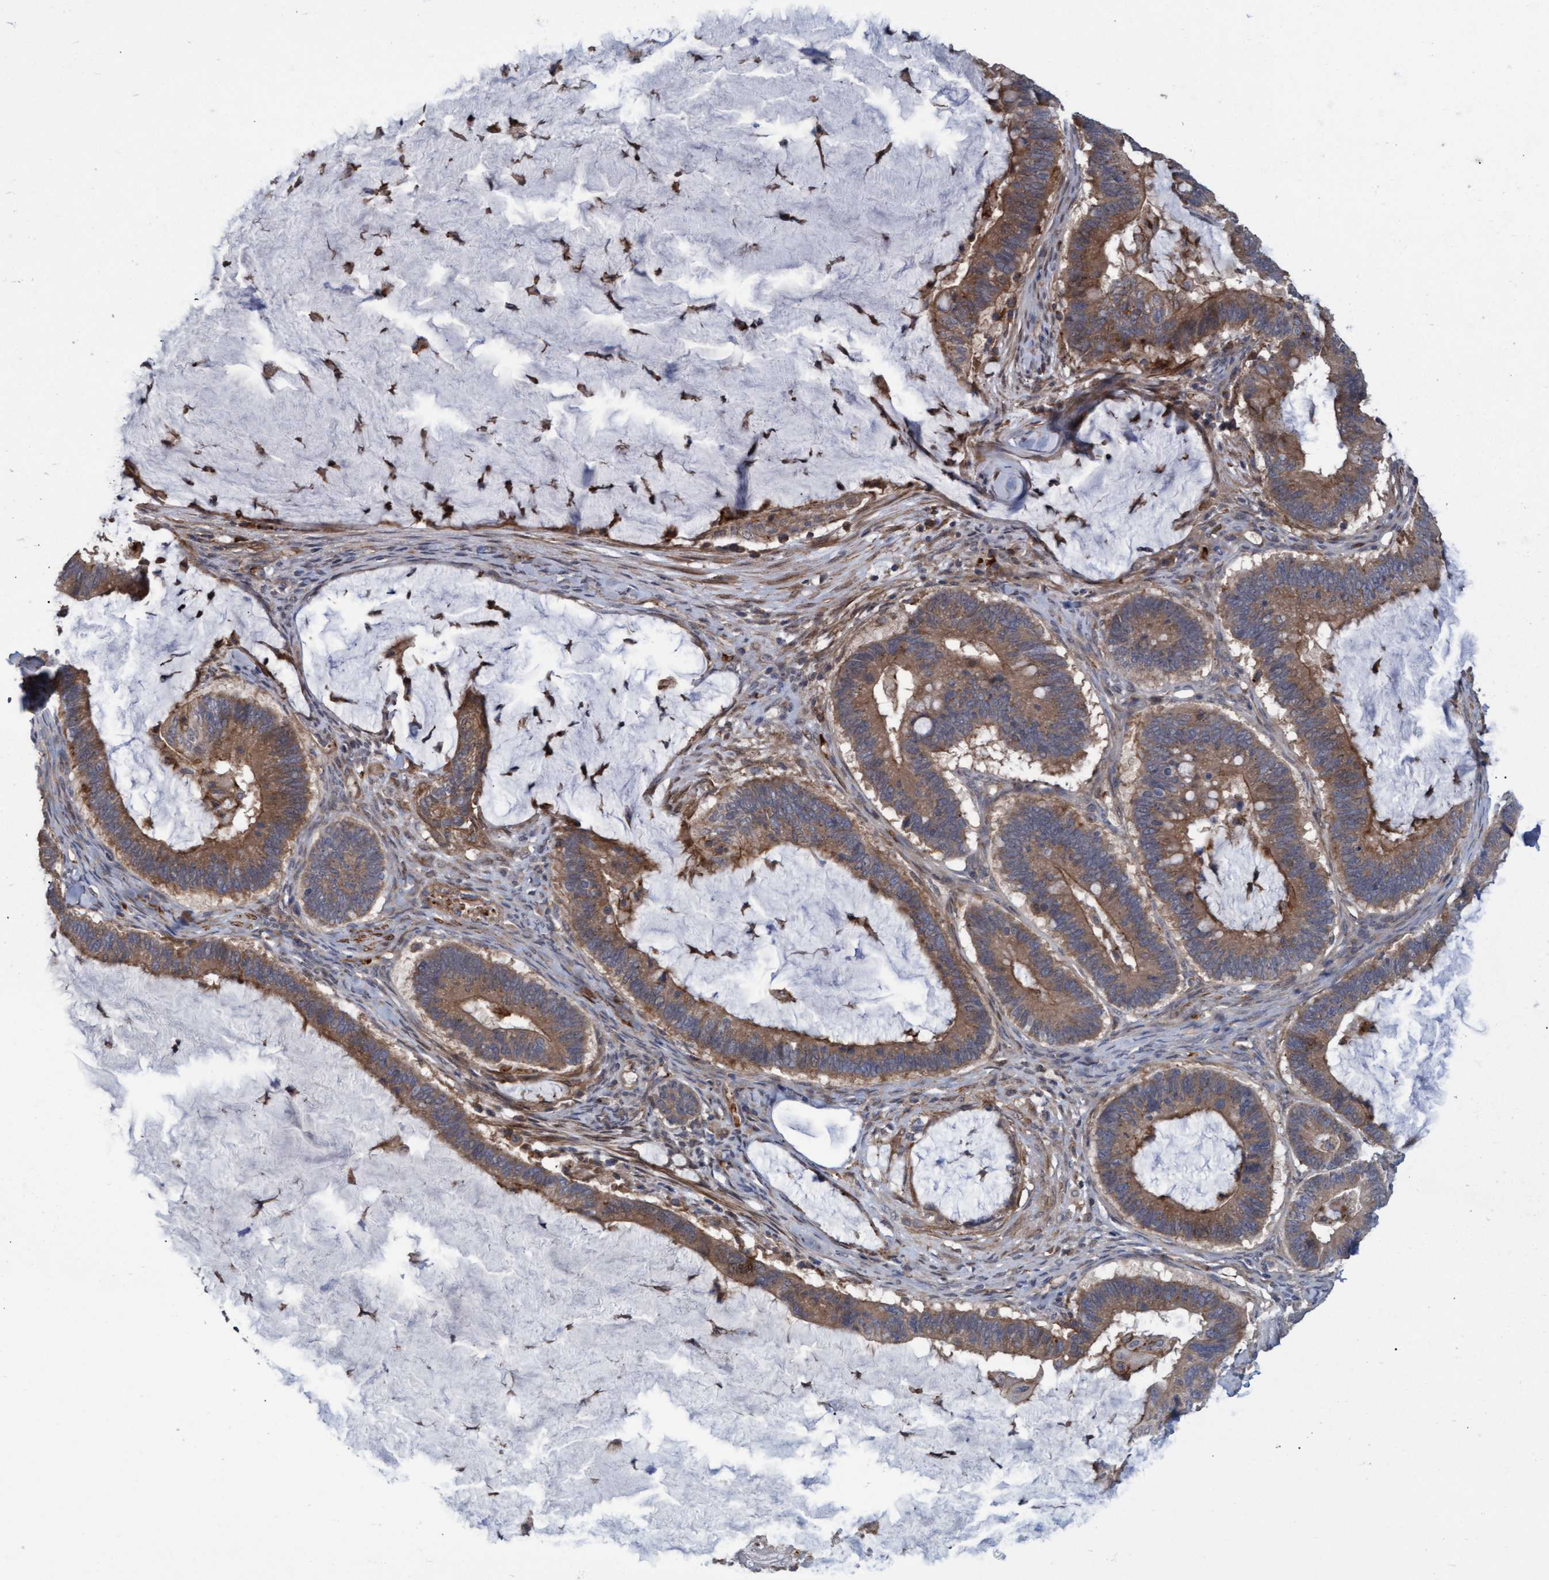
{"staining": {"intensity": "moderate", "quantity": "25%-75%", "location": "cytoplasmic/membranous"}, "tissue": "ovarian cancer", "cell_type": "Tumor cells", "image_type": "cancer", "snomed": [{"axis": "morphology", "description": "Cystadenocarcinoma, mucinous, NOS"}, {"axis": "topography", "description": "Ovary"}], "caption": "Ovarian cancer stained for a protein displays moderate cytoplasmic/membranous positivity in tumor cells.", "gene": "NAA15", "patient": {"sex": "female", "age": 61}}